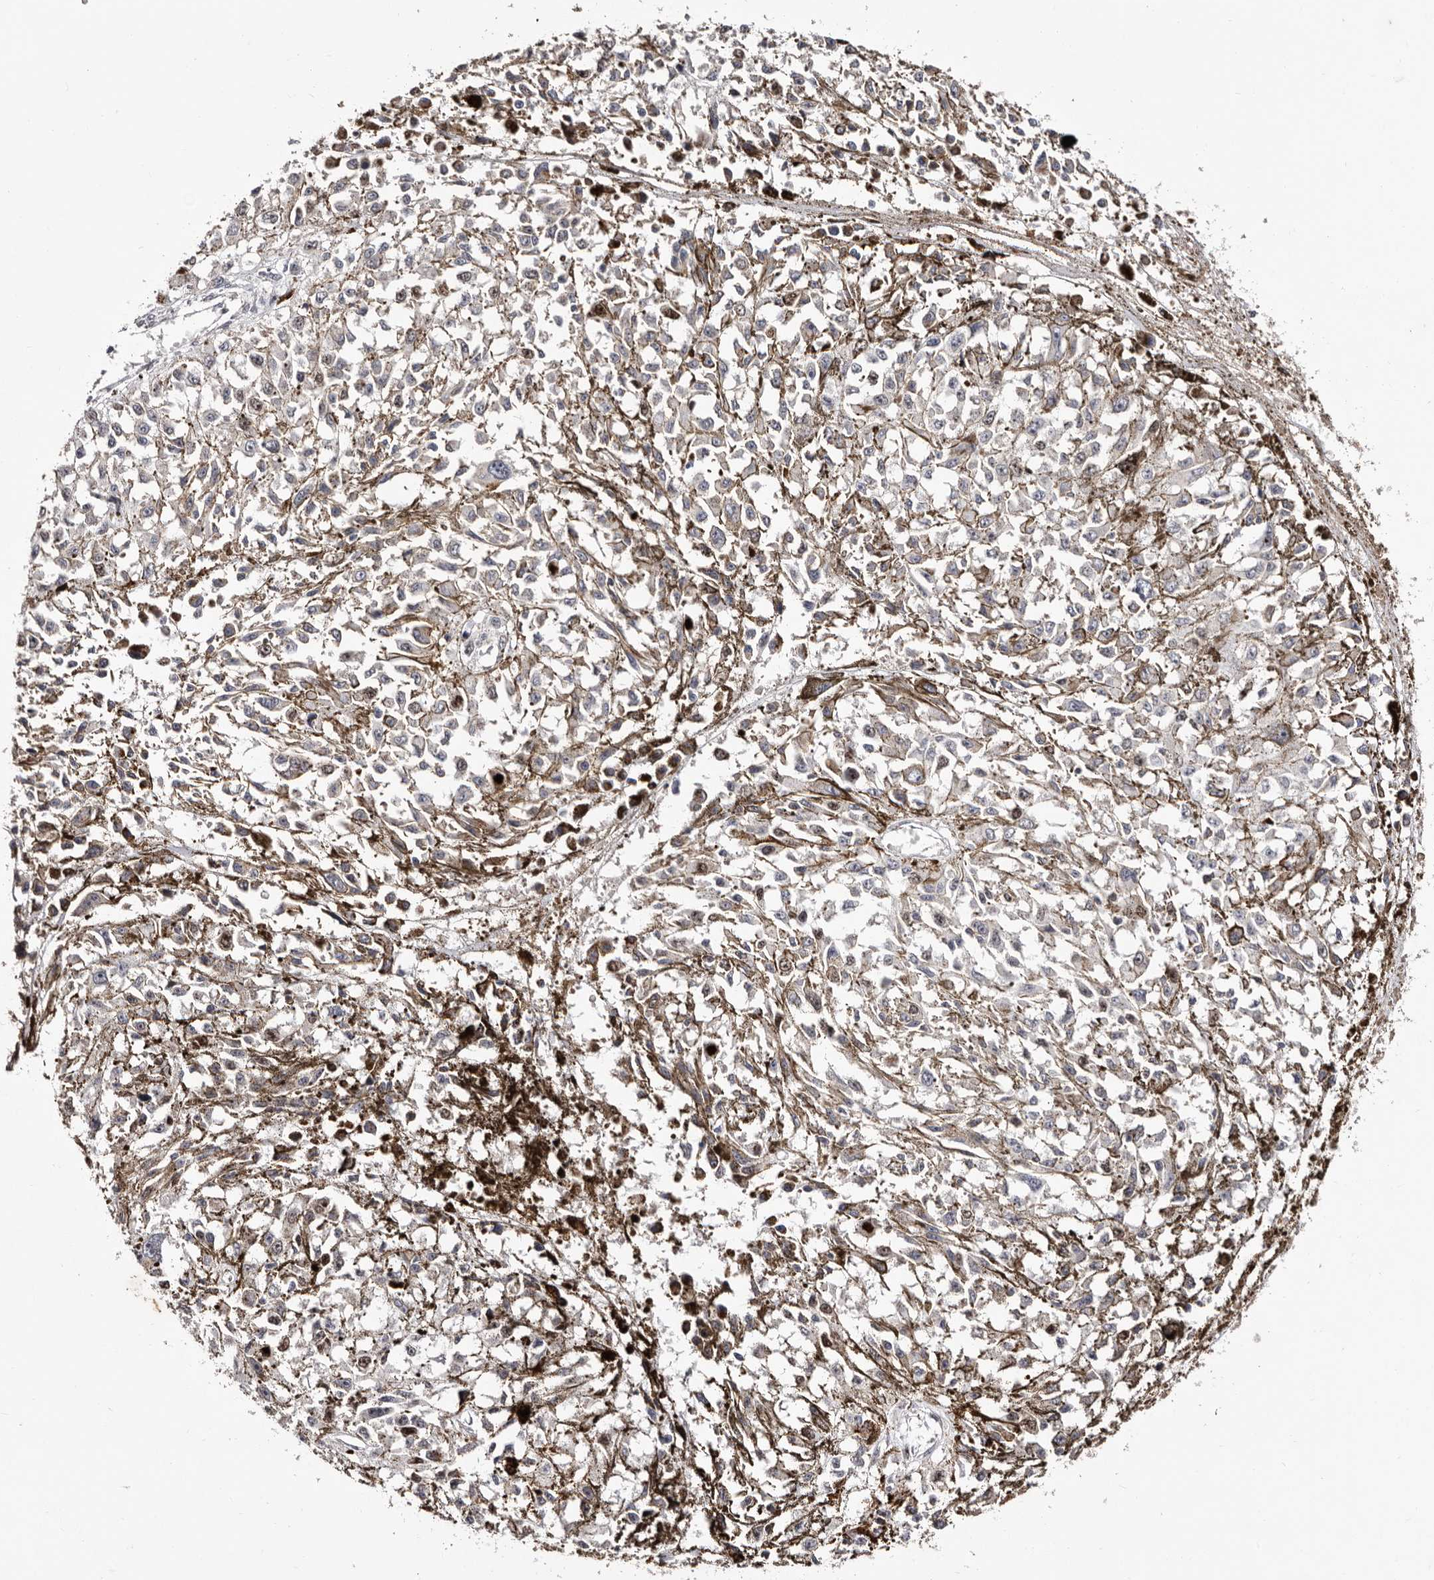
{"staining": {"intensity": "negative", "quantity": "none", "location": "none"}, "tissue": "melanoma", "cell_type": "Tumor cells", "image_type": "cancer", "snomed": [{"axis": "morphology", "description": "Malignant melanoma, Metastatic site"}, {"axis": "topography", "description": "Lymph node"}], "caption": "Malignant melanoma (metastatic site) was stained to show a protein in brown. There is no significant staining in tumor cells. (Stains: DAB (3,3'-diaminobenzidine) IHC with hematoxylin counter stain, Microscopy: brightfield microscopy at high magnification).", "gene": "CDCA8", "patient": {"sex": "male", "age": 59}}